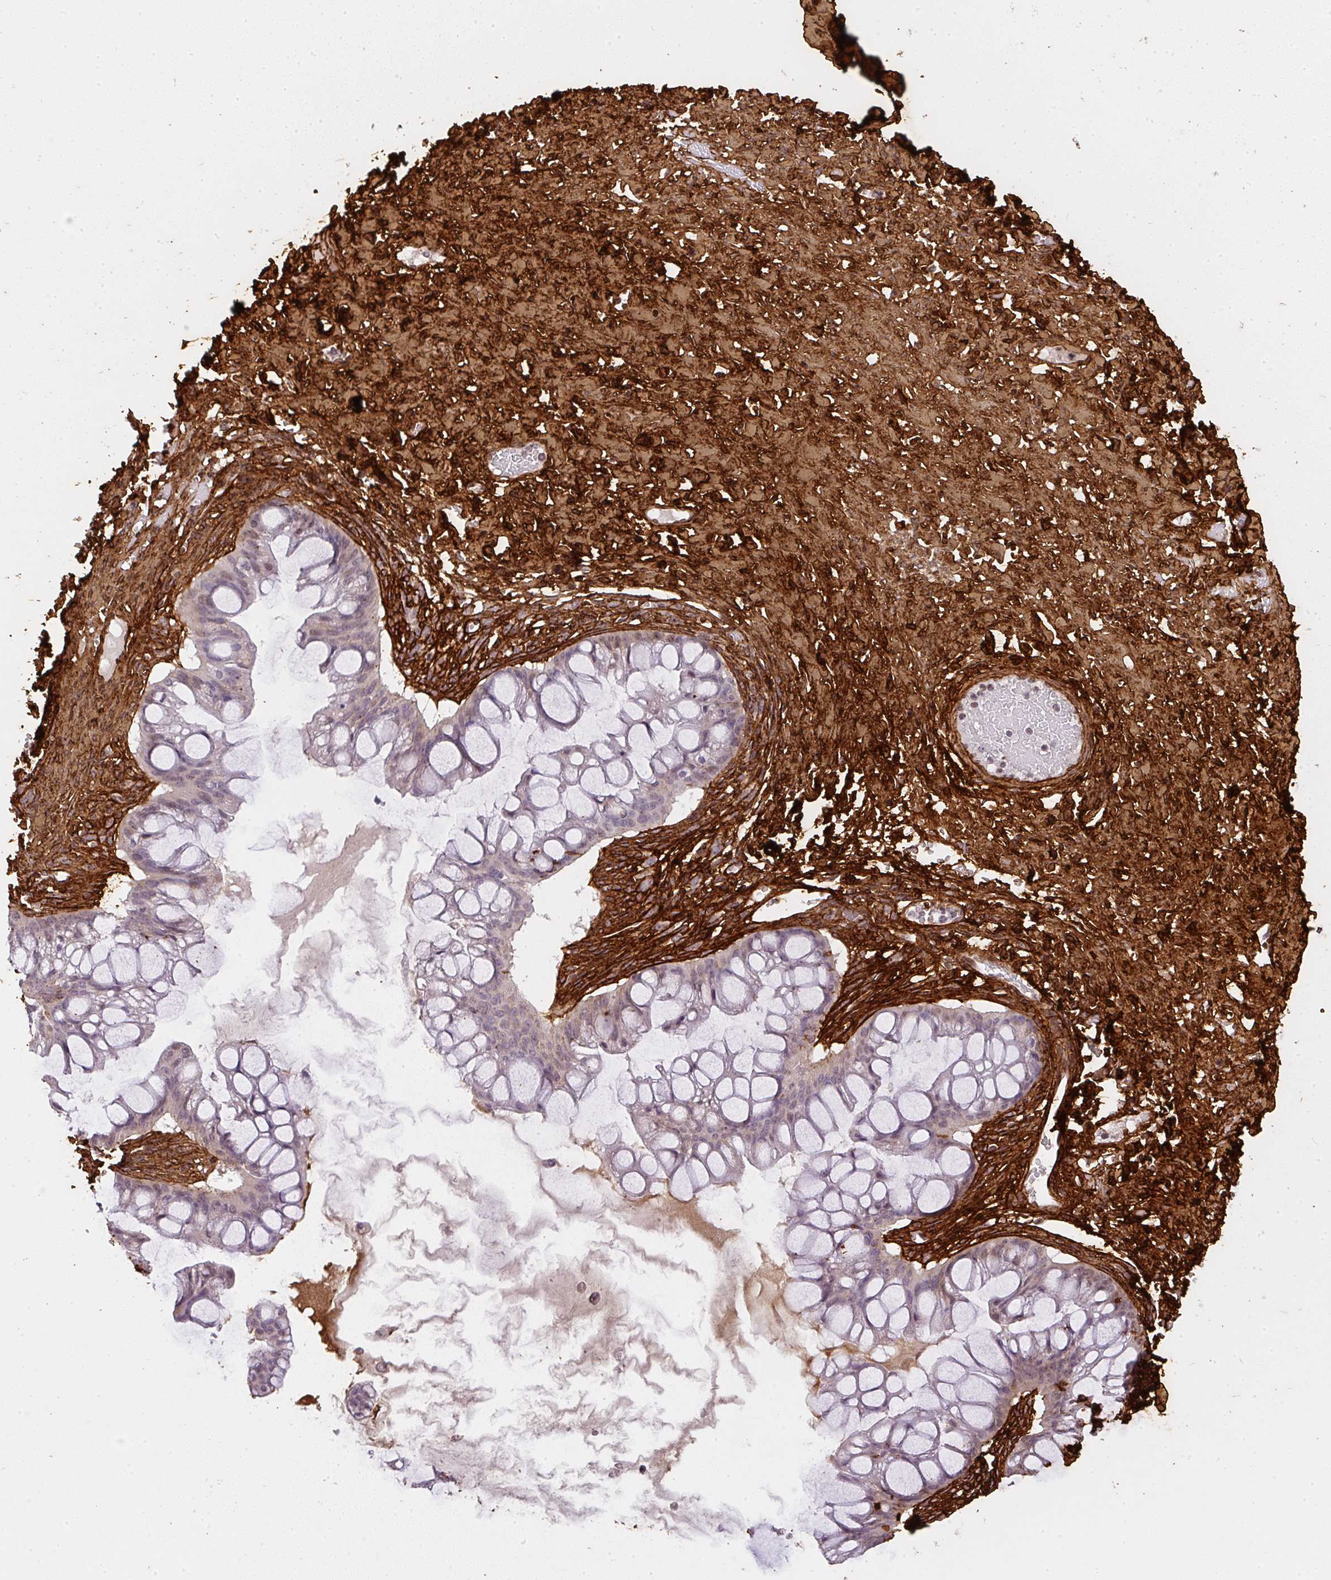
{"staining": {"intensity": "negative", "quantity": "none", "location": "none"}, "tissue": "ovarian cancer", "cell_type": "Tumor cells", "image_type": "cancer", "snomed": [{"axis": "morphology", "description": "Cystadenocarcinoma, mucinous, NOS"}, {"axis": "topography", "description": "Ovary"}], "caption": "Tumor cells are negative for brown protein staining in ovarian cancer. The staining was performed using DAB to visualize the protein expression in brown, while the nuclei were stained in blue with hematoxylin (Magnification: 20x).", "gene": "COL3A1", "patient": {"sex": "female", "age": 73}}